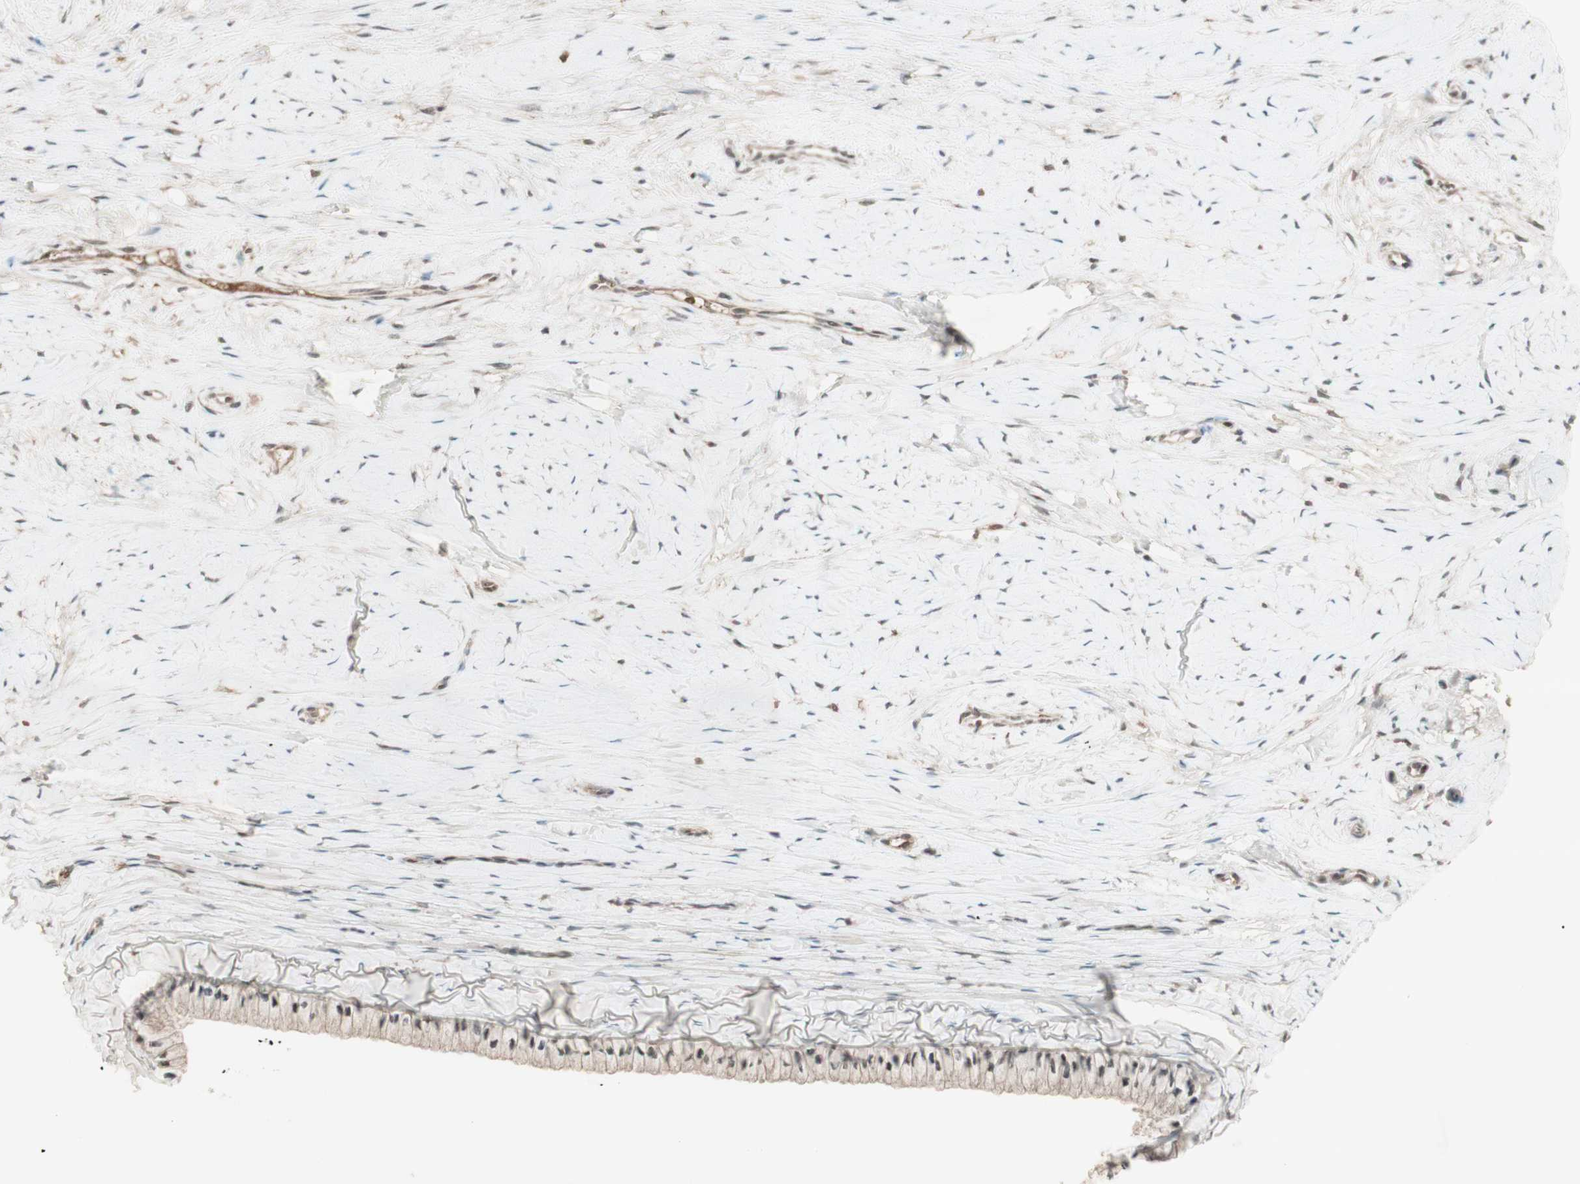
{"staining": {"intensity": "strong", "quantity": "25%-75%", "location": "cytoplasmic/membranous,nuclear"}, "tissue": "cervix", "cell_type": "Glandular cells", "image_type": "normal", "snomed": [{"axis": "morphology", "description": "Normal tissue, NOS"}, {"axis": "topography", "description": "Cervix"}], "caption": "Brown immunohistochemical staining in benign human cervix shows strong cytoplasmic/membranous,nuclear expression in approximately 25%-75% of glandular cells.", "gene": "MSH6", "patient": {"sex": "female", "age": 39}}